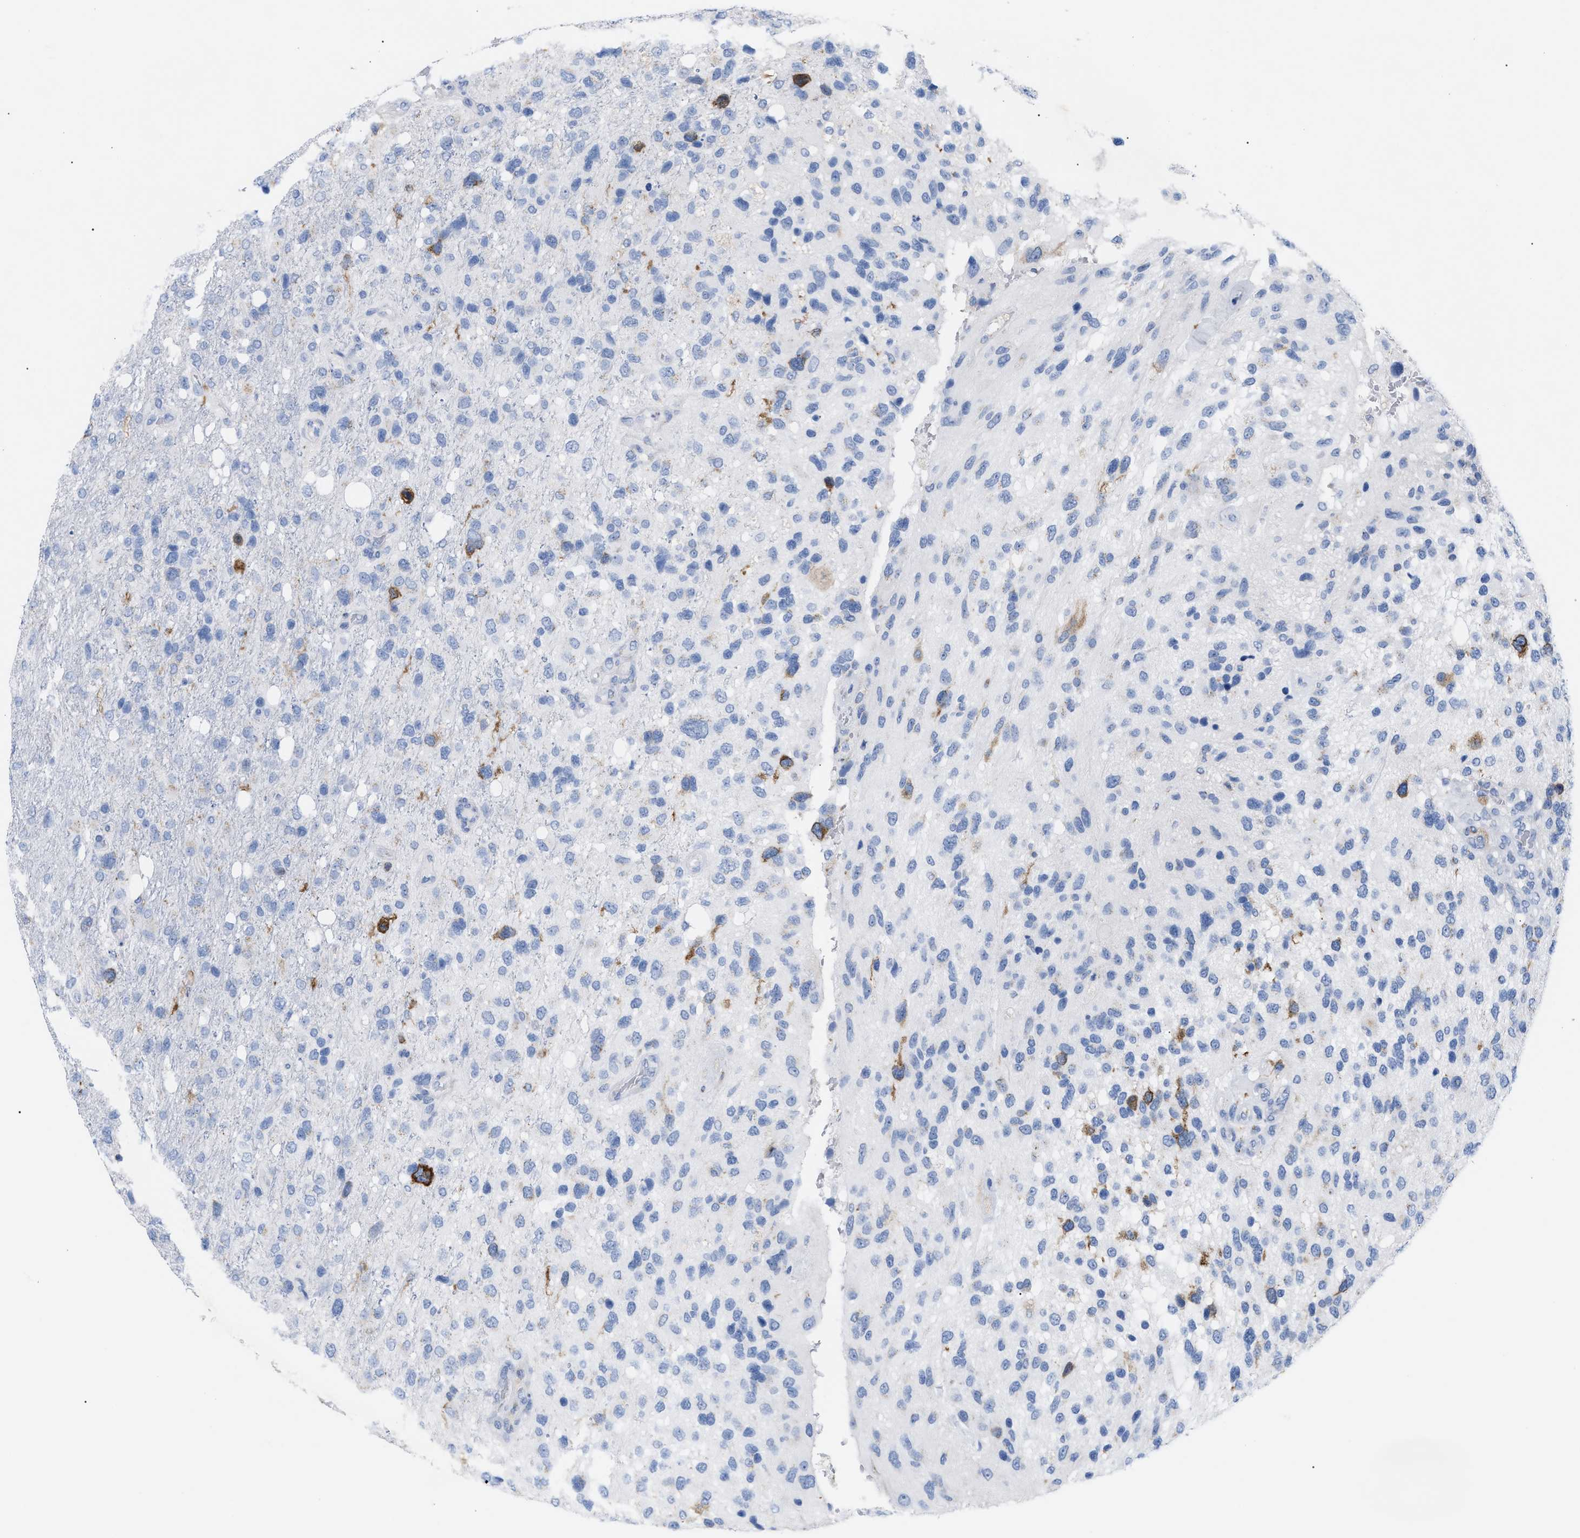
{"staining": {"intensity": "strong", "quantity": "<25%", "location": "cytoplasmic/membranous"}, "tissue": "glioma", "cell_type": "Tumor cells", "image_type": "cancer", "snomed": [{"axis": "morphology", "description": "Glioma, malignant, High grade"}, {"axis": "topography", "description": "Brain"}], "caption": "DAB (3,3'-diaminobenzidine) immunohistochemical staining of human high-grade glioma (malignant) exhibits strong cytoplasmic/membranous protein positivity in about <25% of tumor cells.", "gene": "TACC3", "patient": {"sex": "female", "age": 58}}